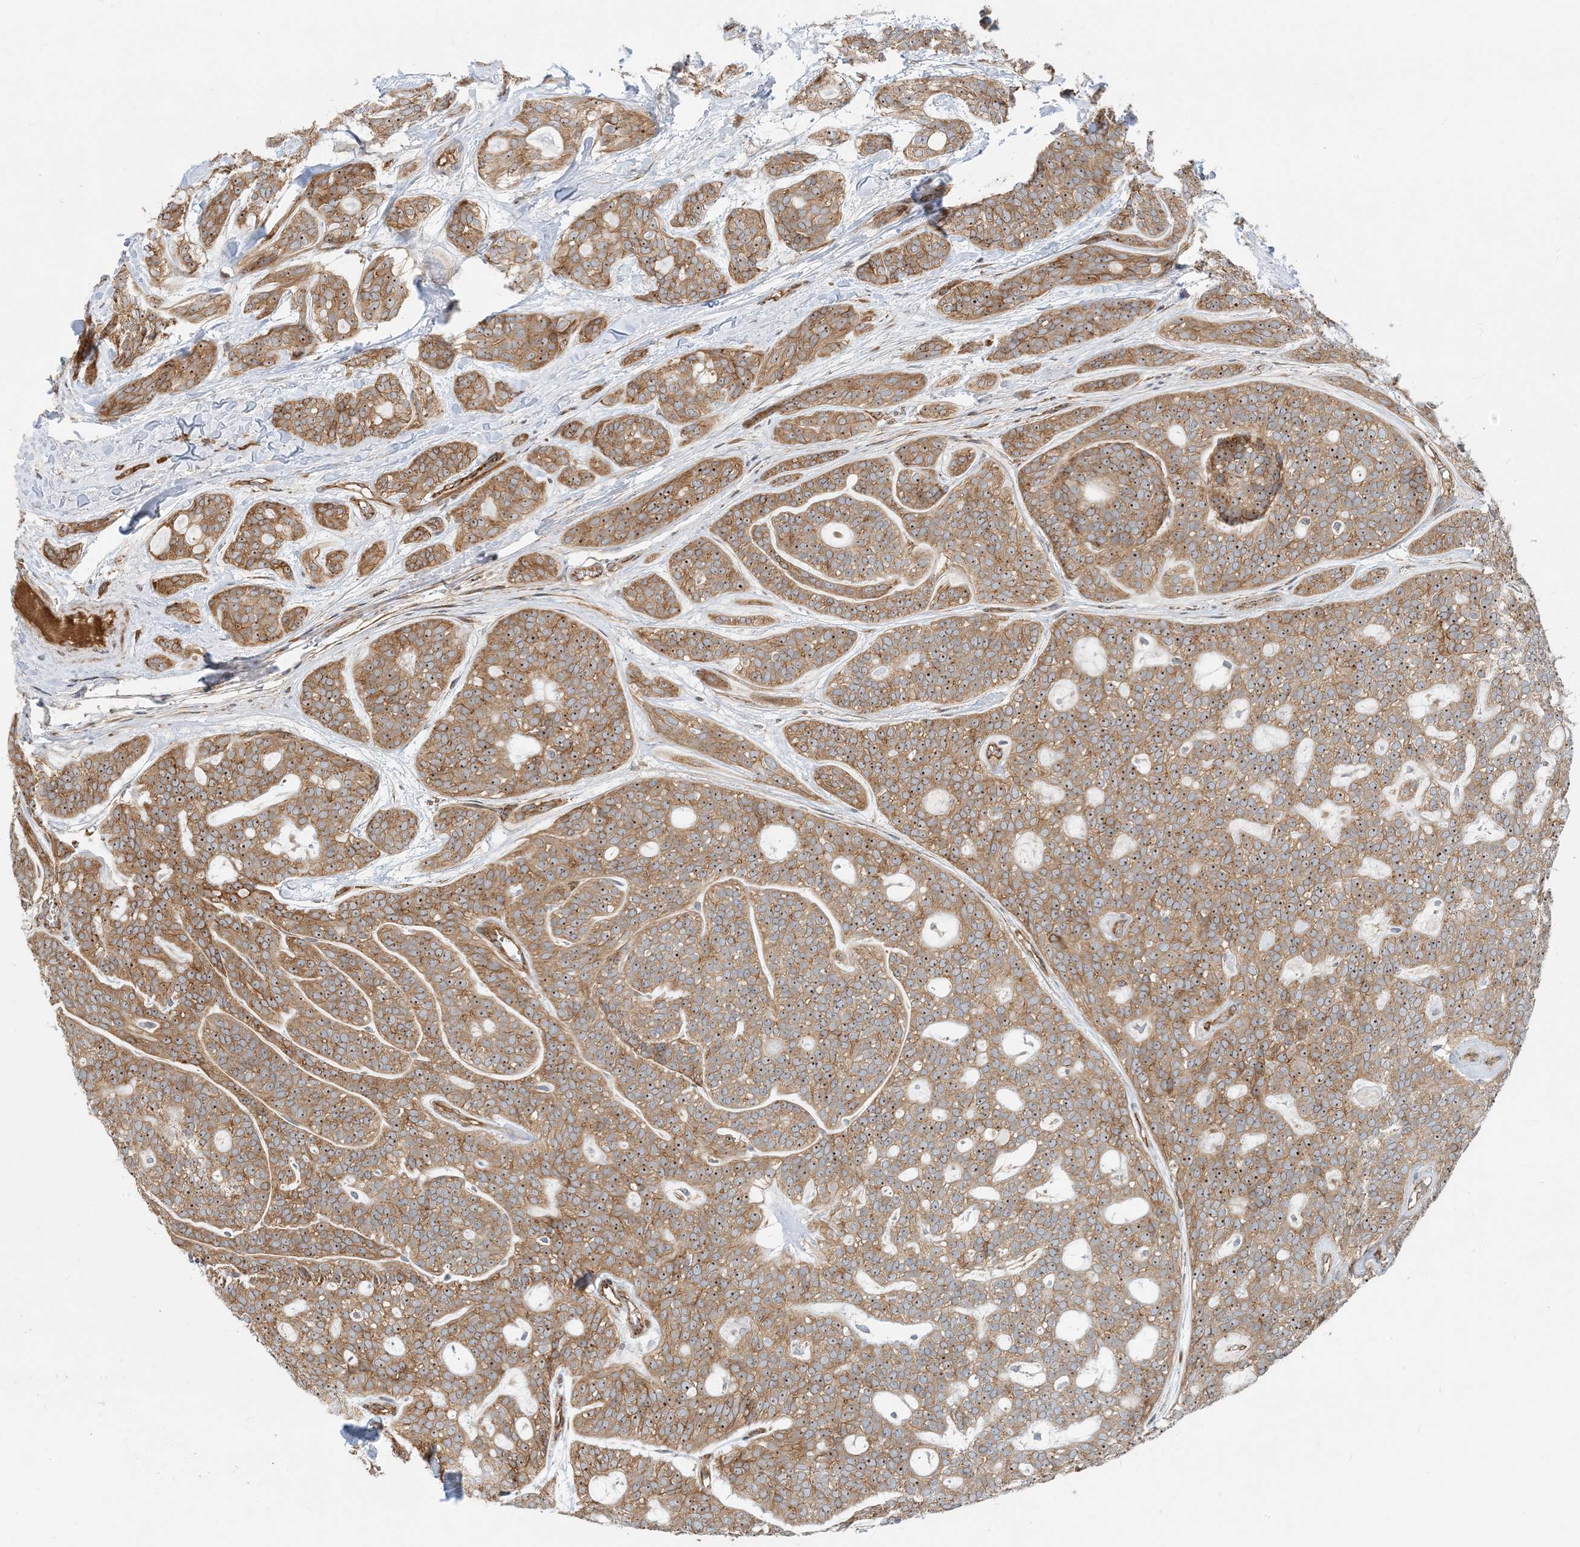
{"staining": {"intensity": "moderate", "quantity": ">75%", "location": "cytoplasmic/membranous,nuclear"}, "tissue": "head and neck cancer", "cell_type": "Tumor cells", "image_type": "cancer", "snomed": [{"axis": "morphology", "description": "Adenocarcinoma, NOS"}, {"axis": "topography", "description": "Head-Neck"}], "caption": "Adenocarcinoma (head and neck) stained for a protein demonstrates moderate cytoplasmic/membranous and nuclear positivity in tumor cells.", "gene": "MYL5", "patient": {"sex": "male", "age": 66}}